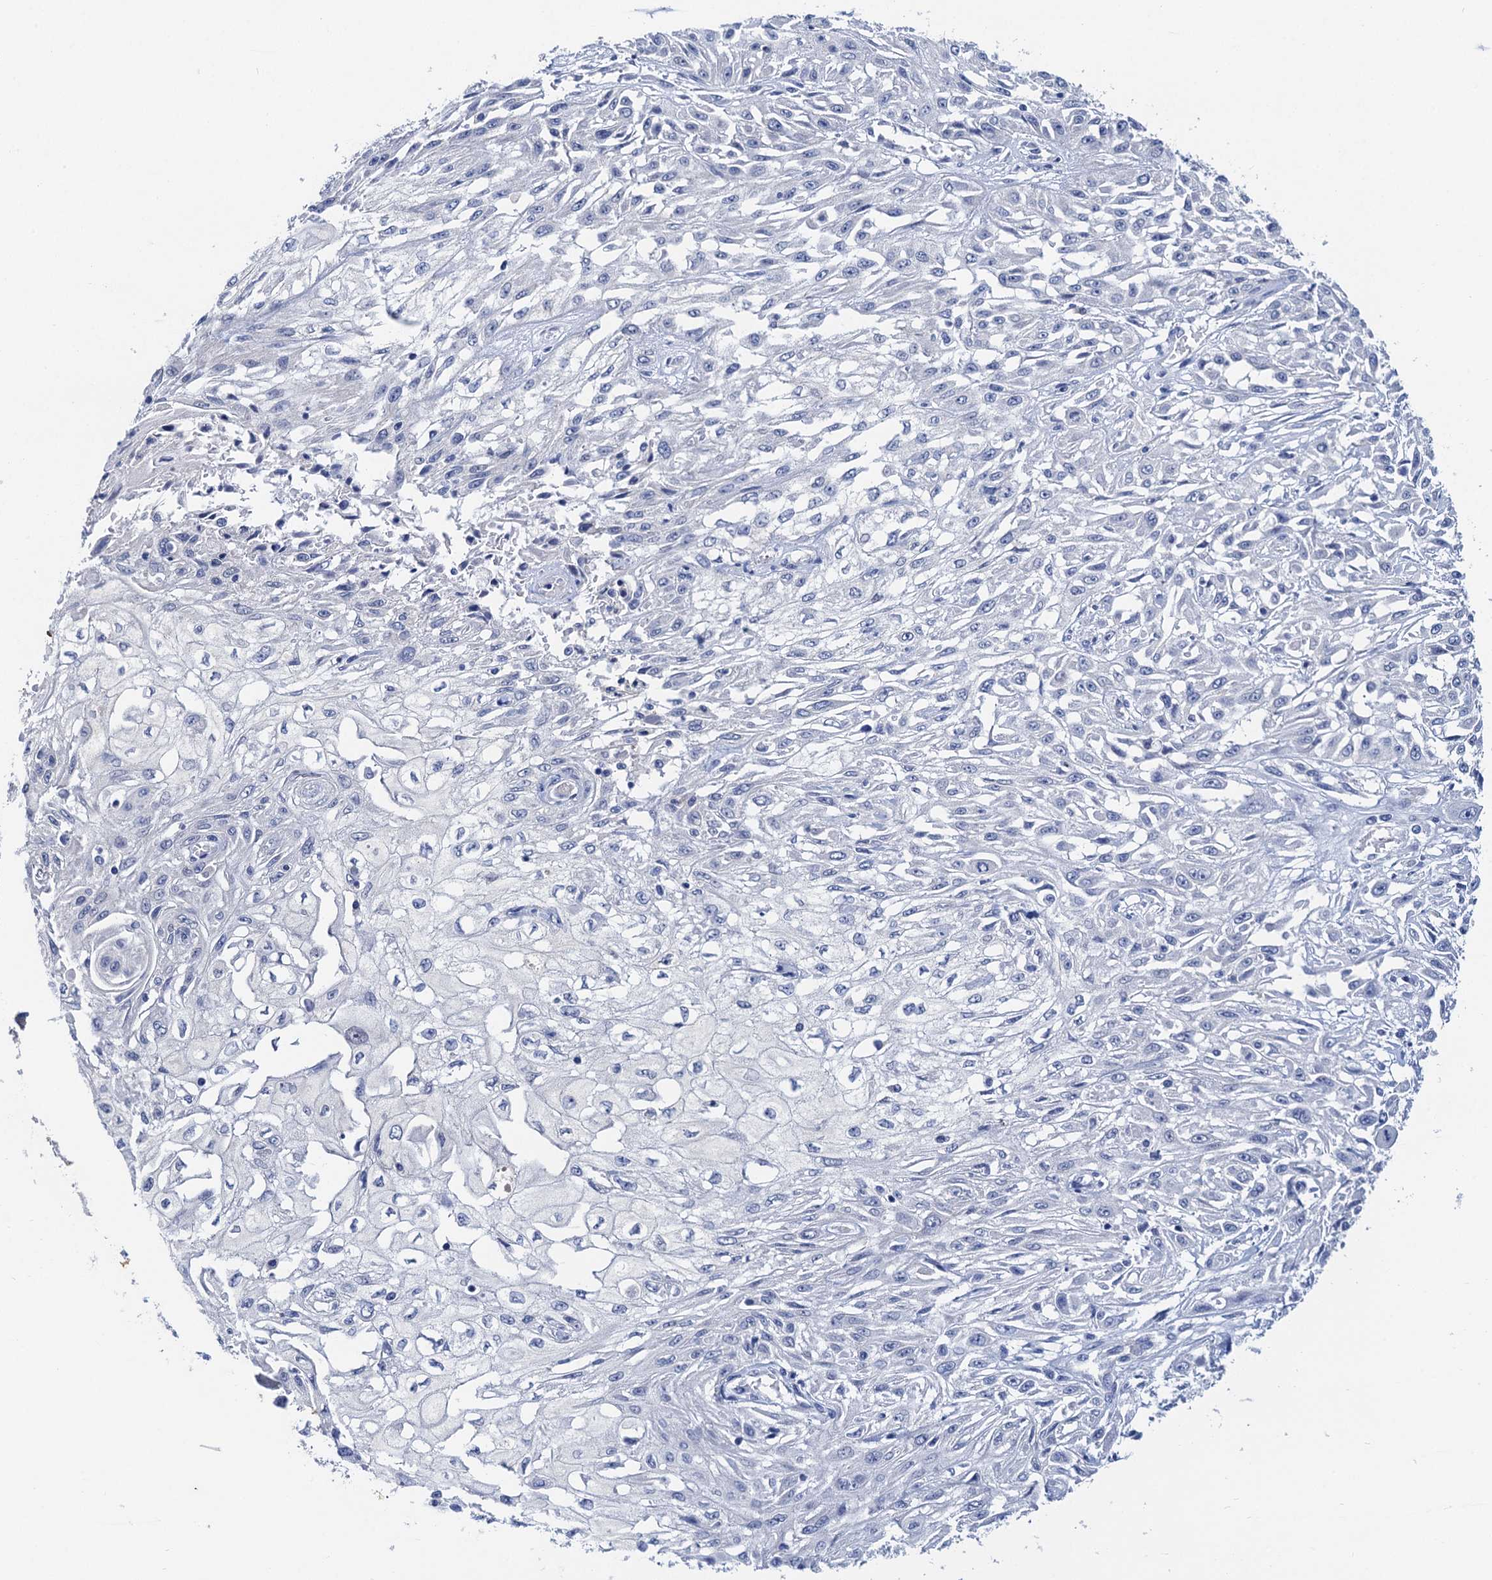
{"staining": {"intensity": "negative", "quantity": "none", "location": "none"}, "tissue": "skin cancer", "cell_type": "Tumor cells", "image_type": "cancer", "snomed": [{"axis": "morphology", "description": "Squamous cell carcinoma, NOS"}, {"axis": "morphology", "description": "Squamous cell carcinoma, metastatic, NOS"}, {"axis": "topography", "description": "Skin"}, {"axis": "topography", "description": "Lymph node"}], "caption": "This is a micrograph of immunohistochemistry staining of metastatic squamous cell carcinoma (skin), which shows no expression in tumor cells. The staining is performed using DAB brown chromogen with nuclei counter-stained in using hematoxylin.", "gene": "TMEM39B", "patient": {"sex": "male", "age": 75}}